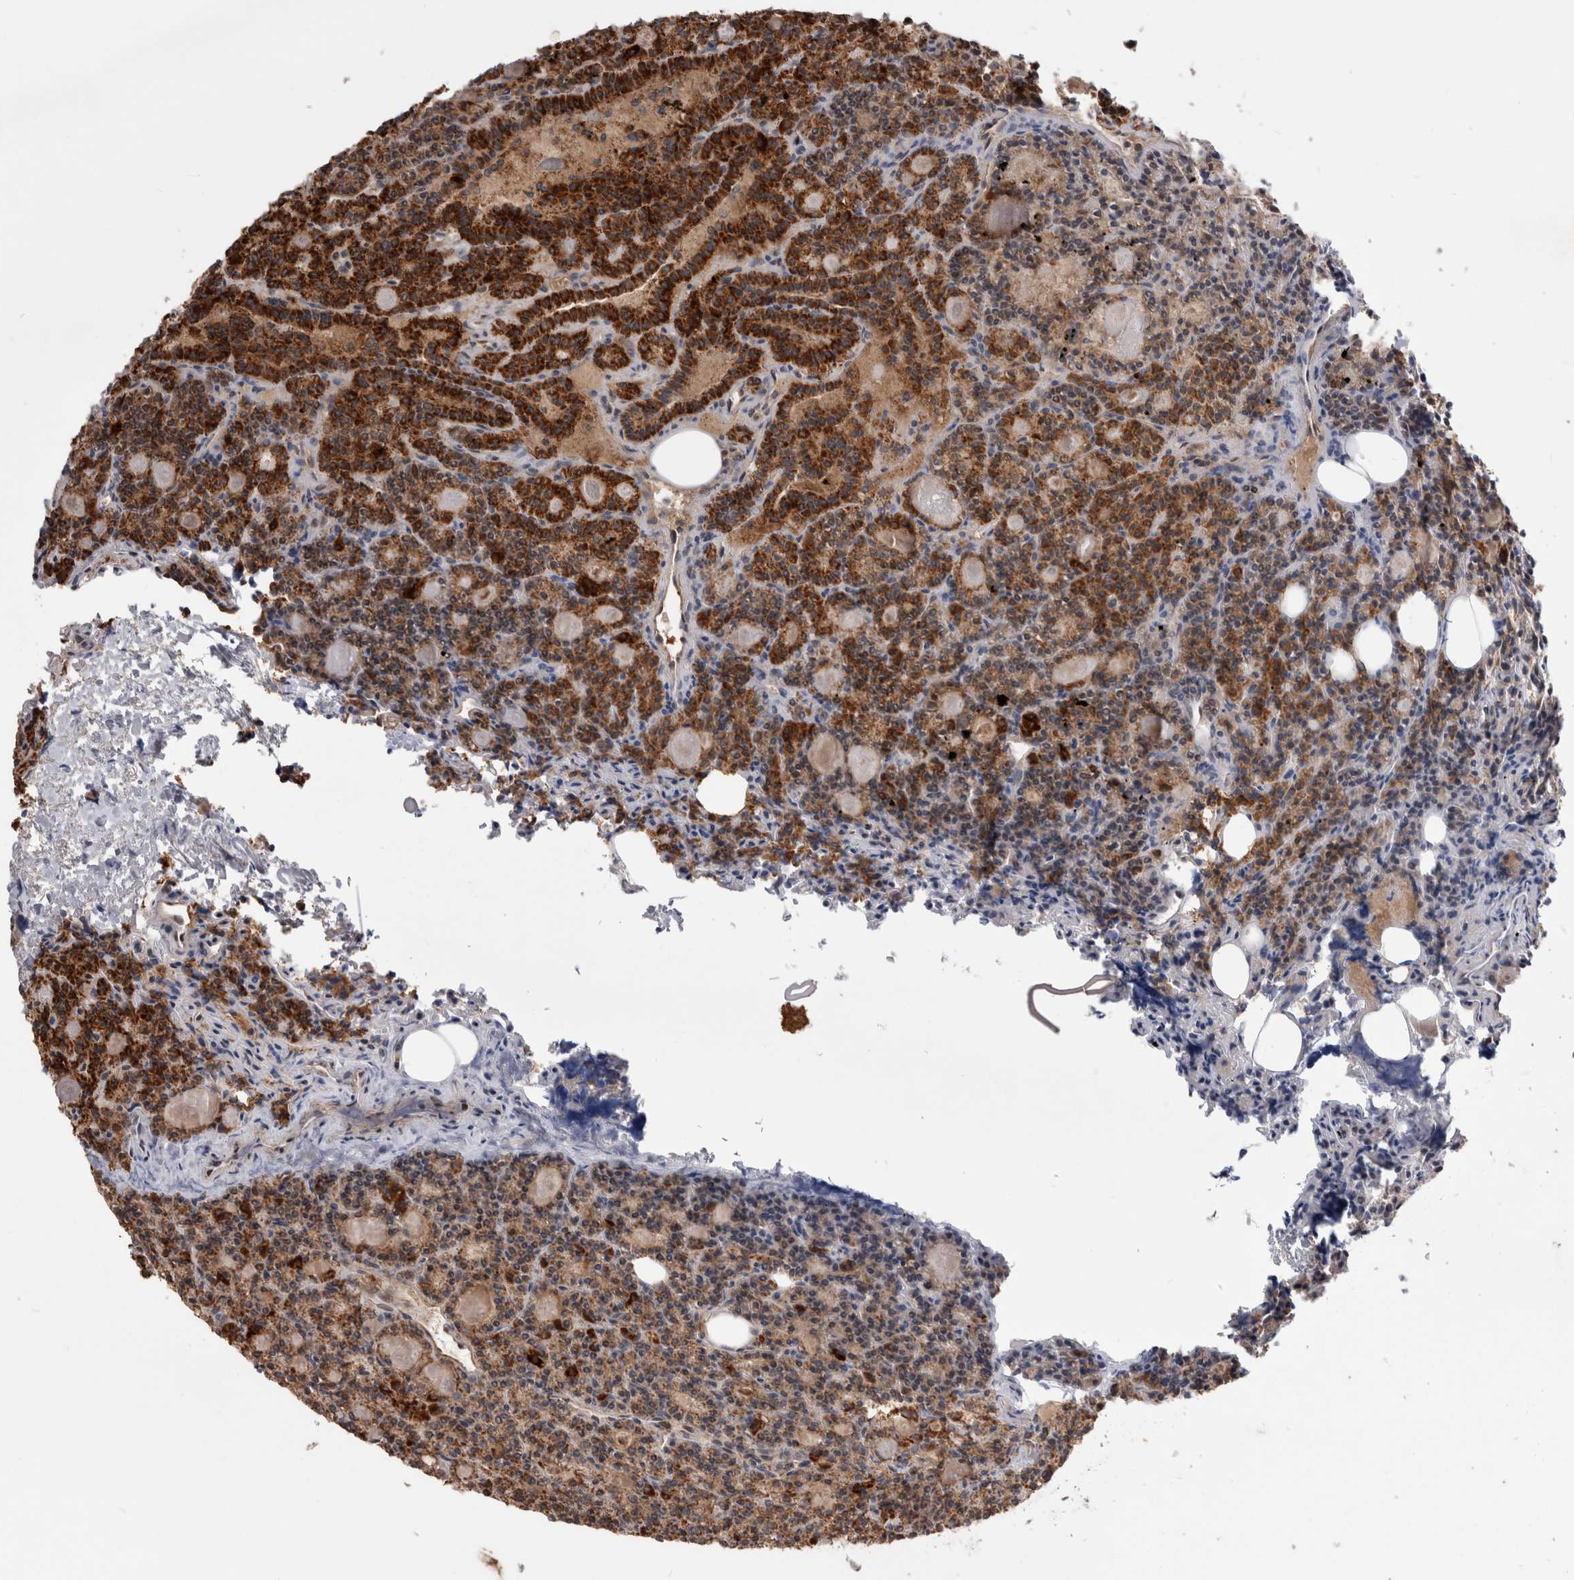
{"staining": {"intensity": "strong", "quantity": ">75%", "location": "cytoplasmic/membranous"}, "tissue": "parathyroid gland", "cell_type": "Glandular cells", "image_type": "normal", "snomed": [{"axis": "morphology", "description": "Normal tissue, NOS"}, {"axis": "morphology", "description": "Adenoma, NOS"}, {"axis": "topography", "description": "Parathyroid gland"}], "caption": "An image of human parathyroid gland stained for a protein demonstrates strong cytoplasmic/membranous brown staining in glandular cells. Using DAB (brown) and hematoxylin (blue) stains, captured at high magnification using brightfield microscopy.", "gene": "MRPL37", "patient": {"sex": "female", "age": 57}}